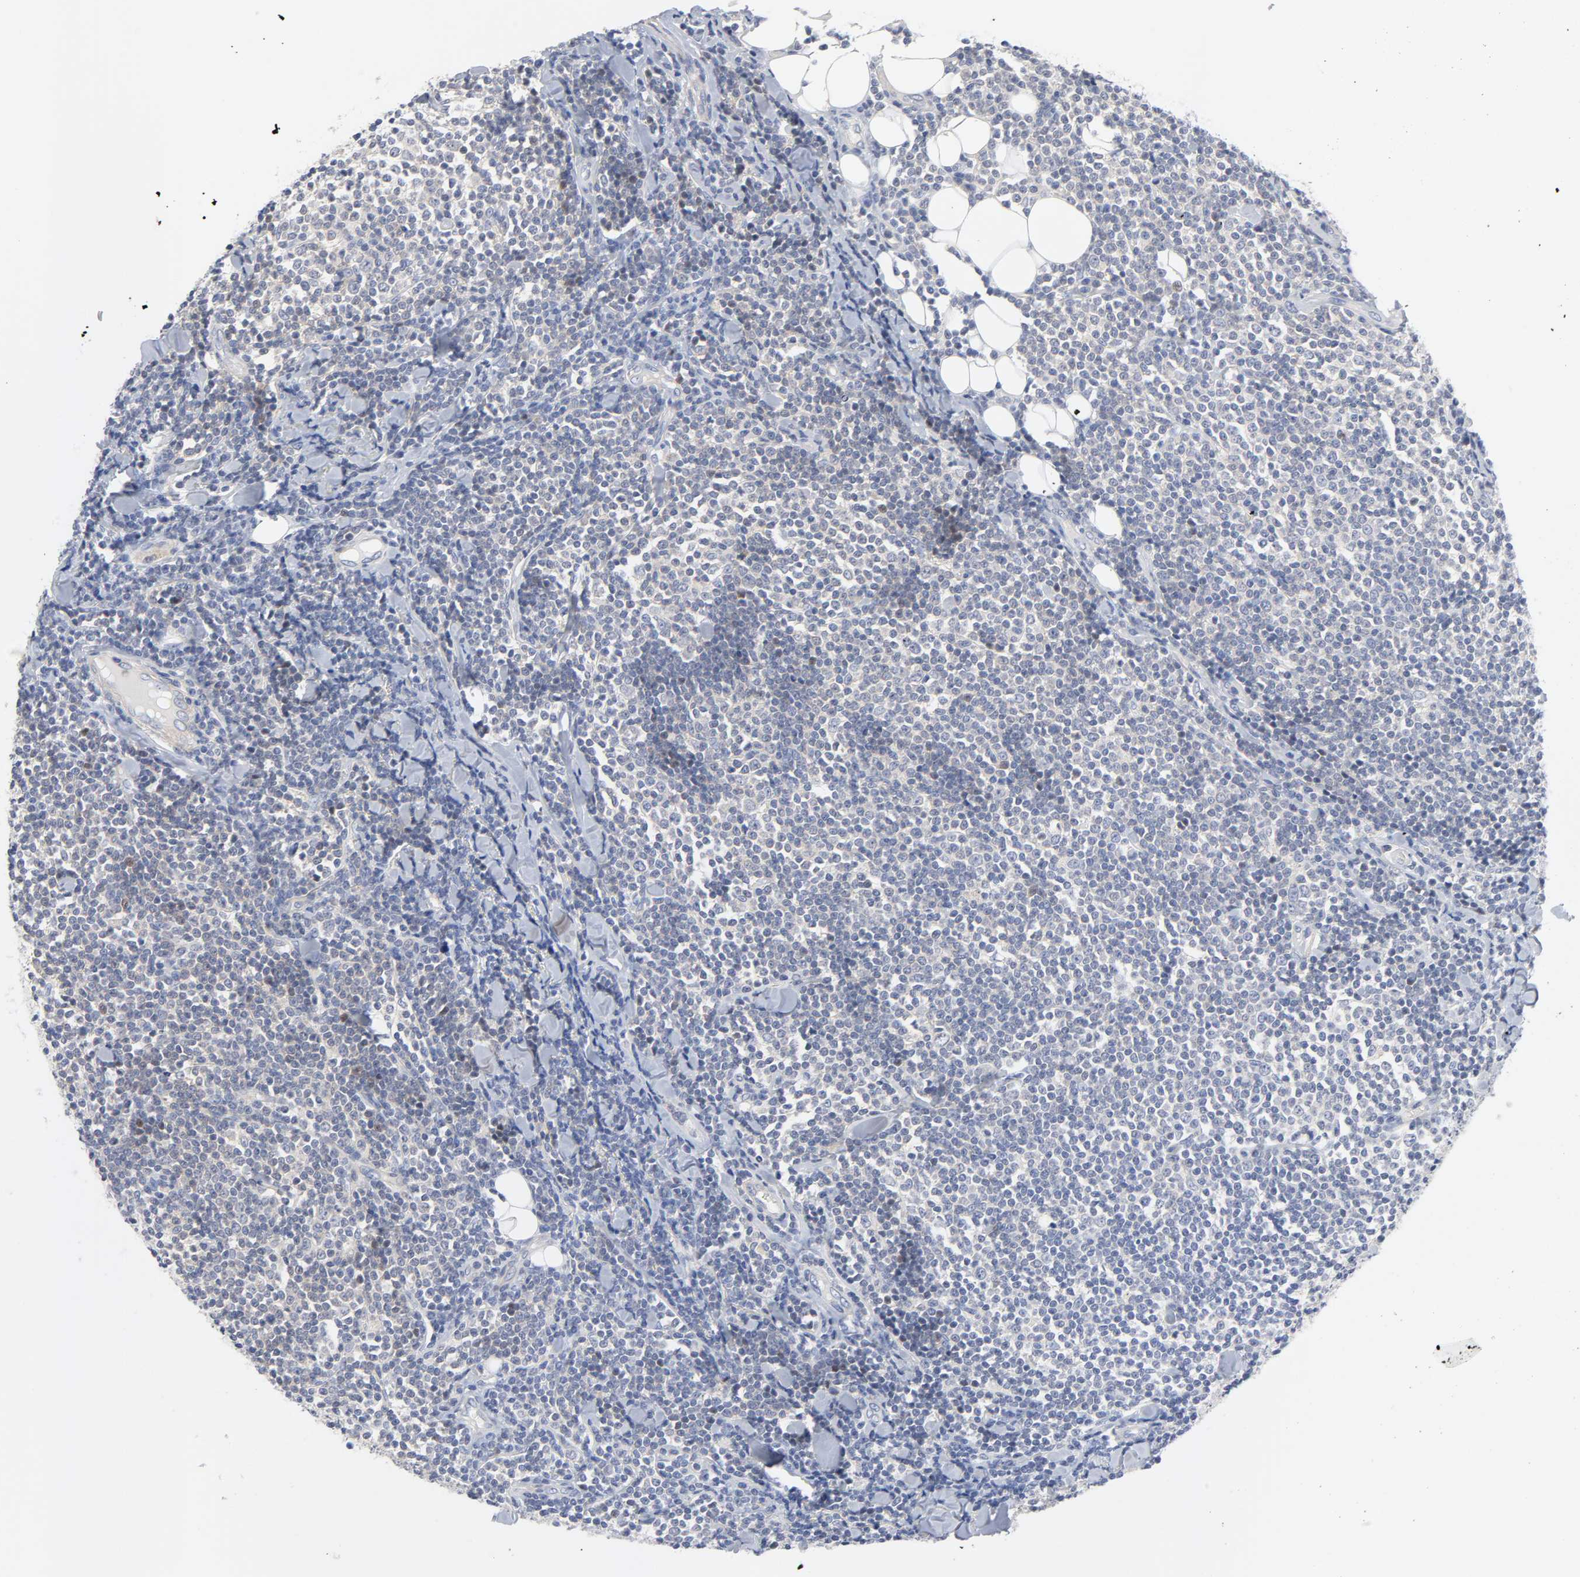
{"staining": {"intensity": "weak", "quantity": "<25%", "location": "cytoplasmic/membranous"}, "tissue": "lymphoma", "cell_type": "Tumor cells", "image_type": "cancer", "snomed": [{"axis": "morphology", "description": "Malignant lymphoma, non-Hodgkin's type, Low grade"}, {"axis": "topography", "description": "Soft tissue"}], "caption": "Low-grade malignant lymphoma, non-Hodgkin's type stained for a protein using immunohistochemistry exhibits no staining tumor cells.", "gene": "ROCK1", "patient": {"sex": "male", "age": 92}}